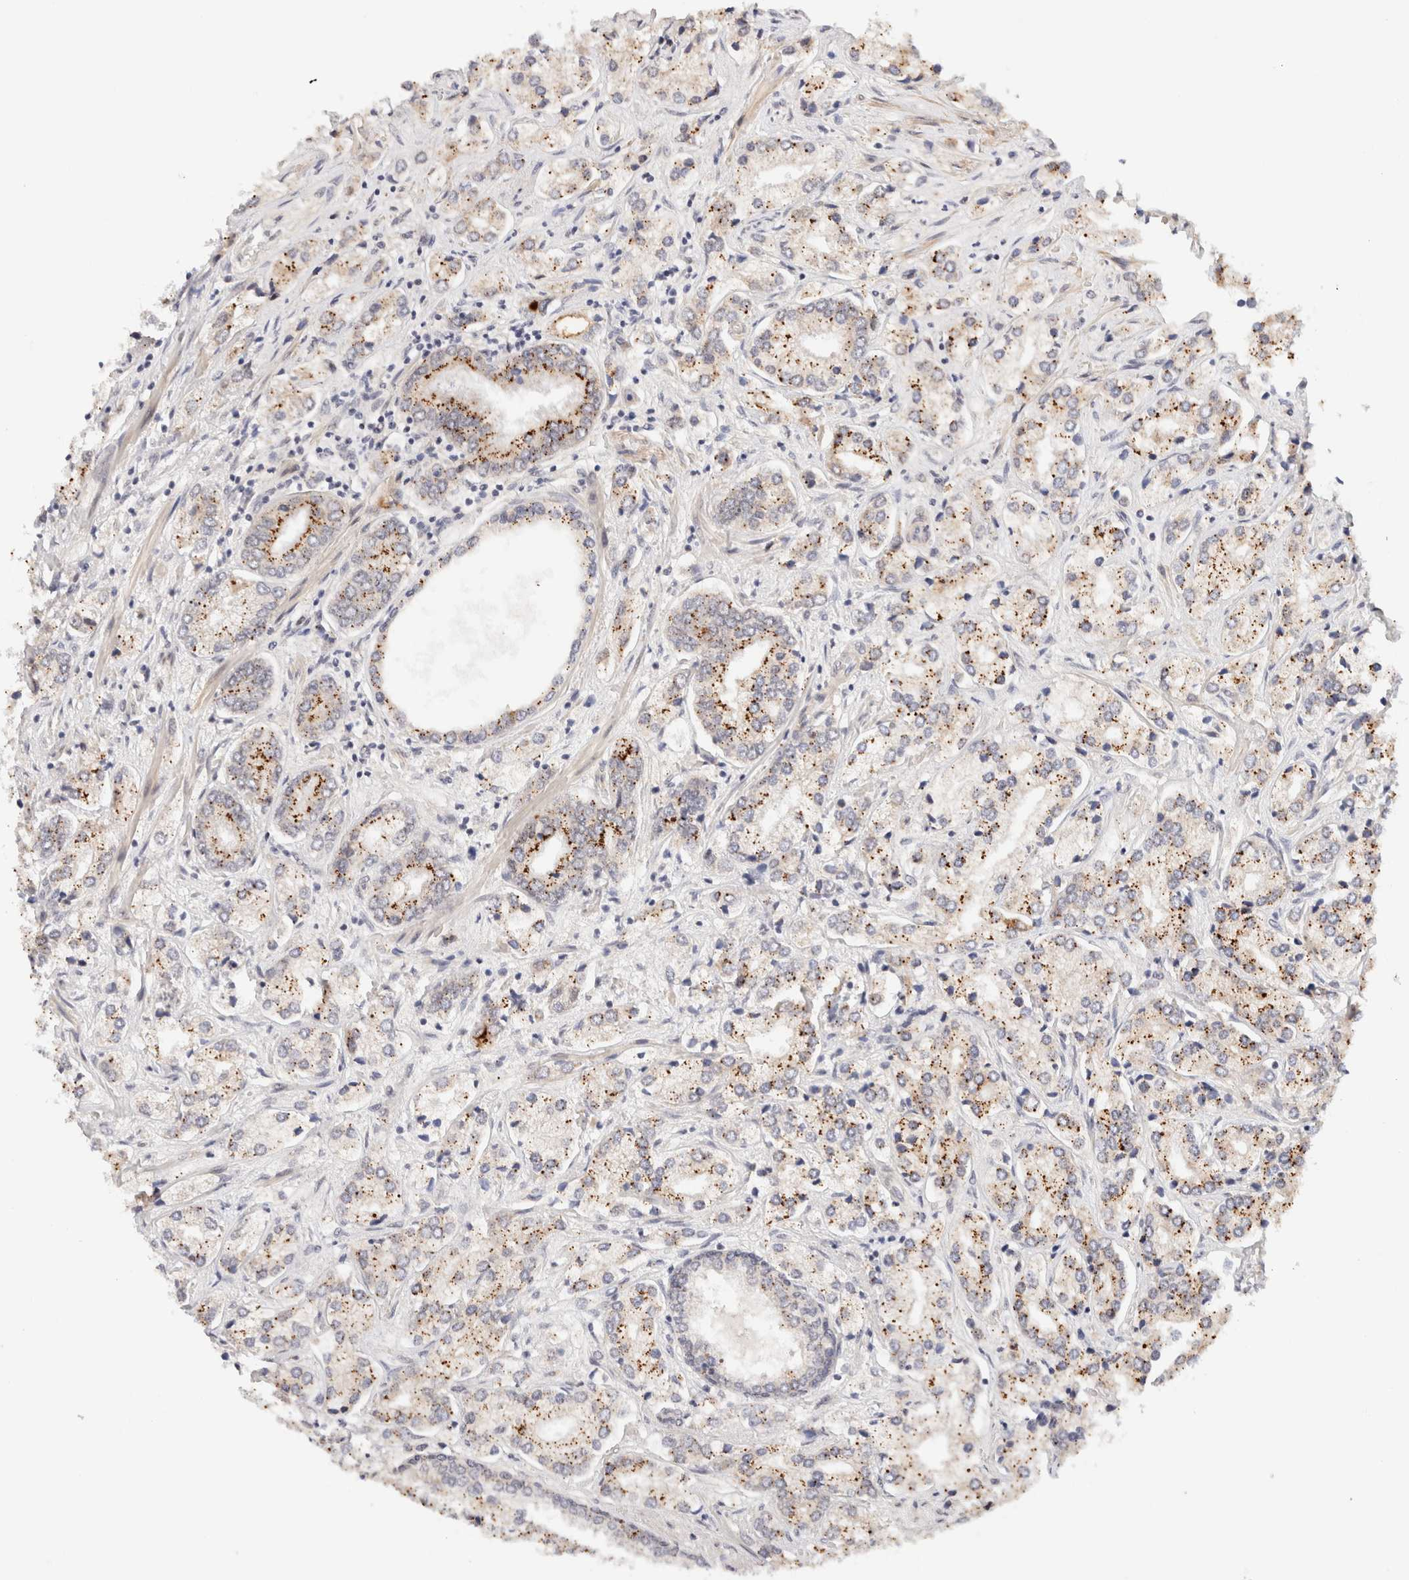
{"staining": {"intensity": "moderate", "quantity": "<25%", "location": "cytoplasmic/membranous,nuclear"}, "tissue": "prostate cancer", "cell_type": "Tumor cells", "image_type": "cancer", "snomed": [{"axis": "morphology", "description": "Adenocarcinoma, High grade"}, {"axis": "topography", "description": "Prostate"}], "caption": "Human prostate high-grade adenocarcinoma stained with a protein marker shows moderate staining in tumor cells.", "gene": "BRPF3", "patient": {"sex": "male", "age": 66}}